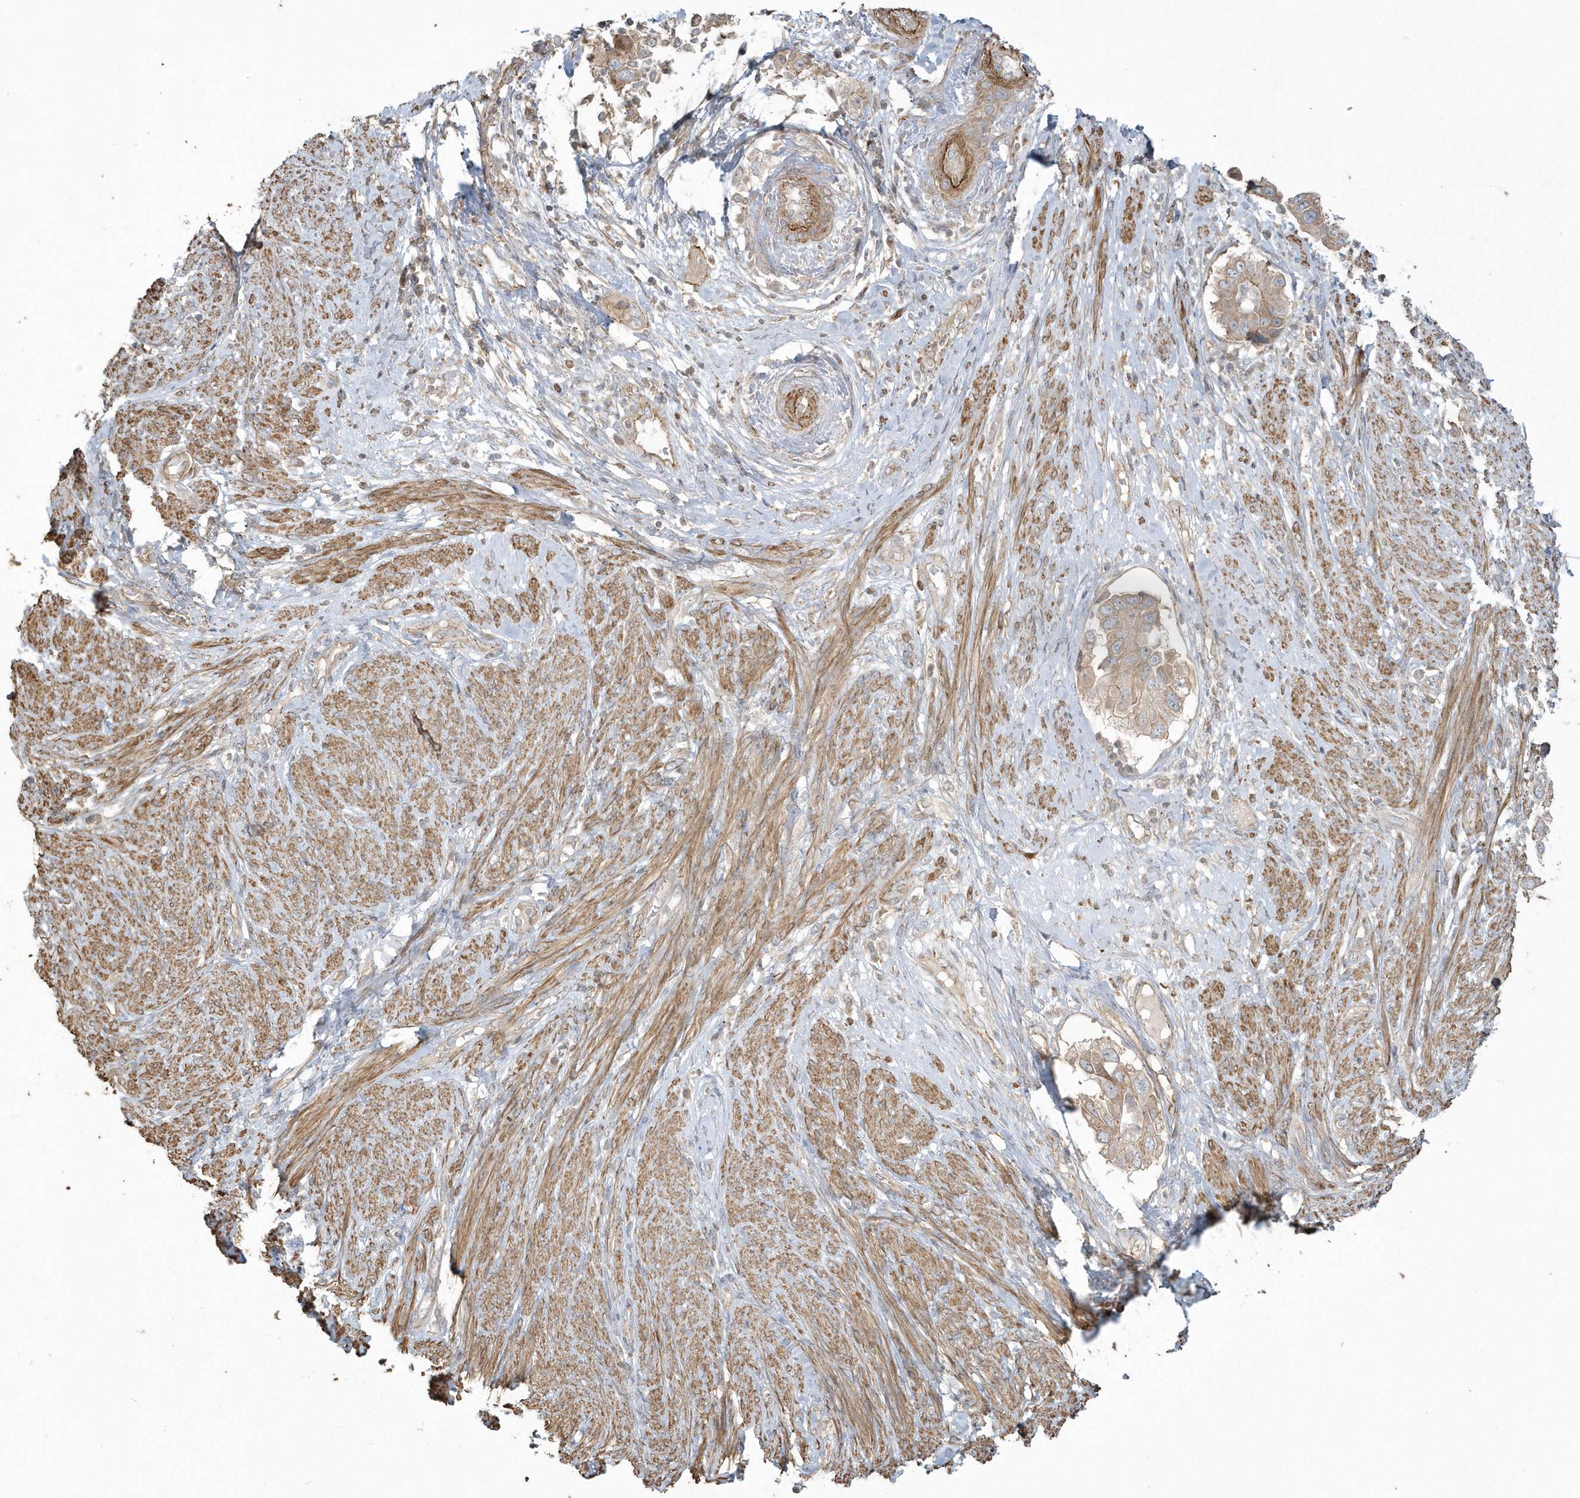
{"staining": {"intensity": "weak", "quantity": "25%-75%", "location": "cytoplasmic/membranous"}, "tissue": "endometrial cancer", "cell_type": "Tumor cells", "image_type": "cancer", "snomed": [{"axis": "morphology", "description": "Adenocarcinoma, NOS"}, {"axis": "topography", "description": "Endometrium"}], "caption": "There is low levels of weak cytoplasmic/membranous staining in tumor cells of endometrial cancer, as demonstrated by immunohistochemical staining (brown color).", "gene": "ARMC8", "patient": {"sex": "female", "age": 85}}